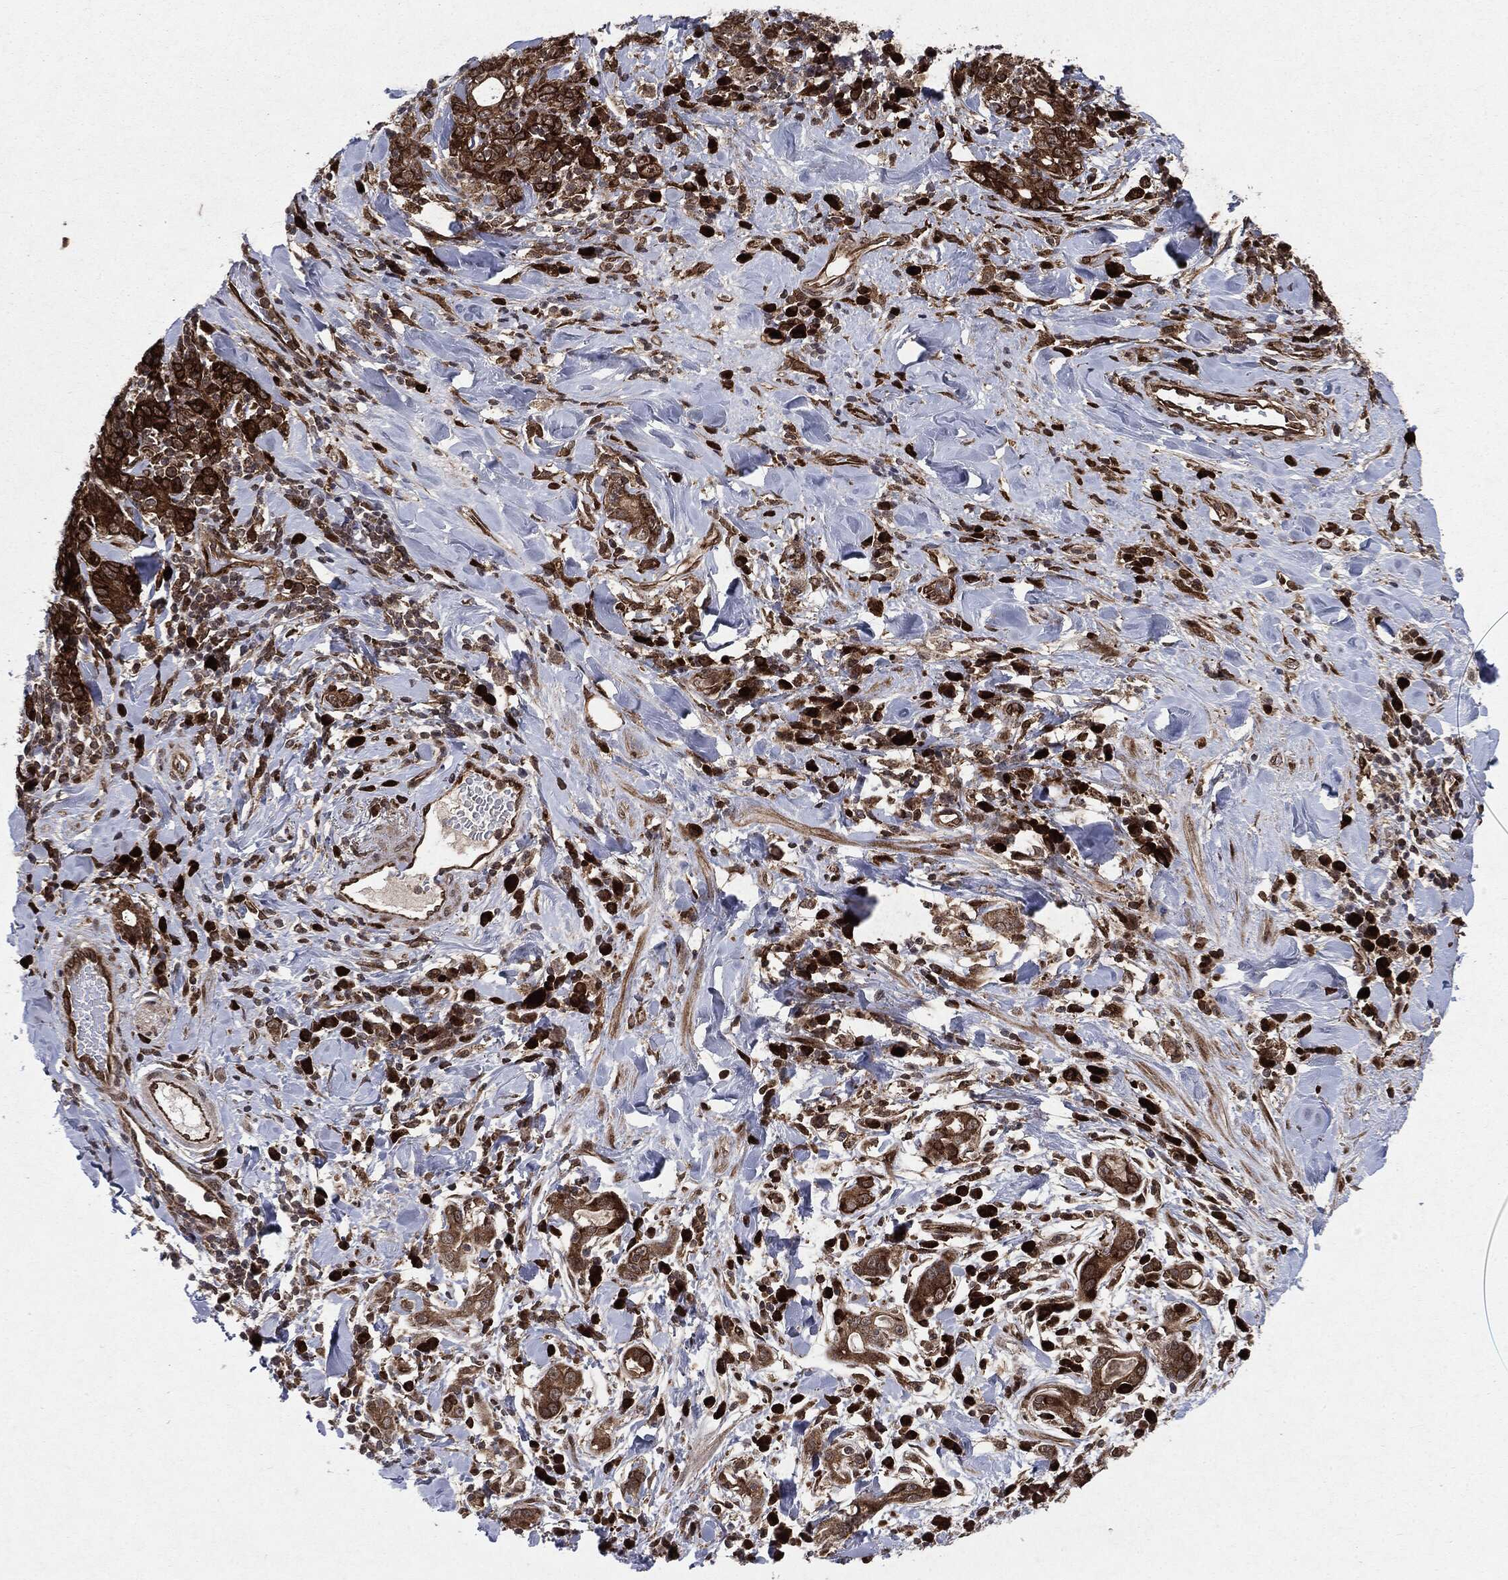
{"staining": {"intensity": "strong", "quantity": ">75%", "location": "cytoplasmic/membranous"}, "tissue": "stomach cancer", "cell_type": "Tumor cells", "image_type": "cancer", "snomed": [{"axis": "morphology", "description": "Adenocarcinoma, NOS"}, {"axis": "topography", "description": "Stomach"}], "caption": "Strong cytoplasmic/membranous protein positivity is present in about >75% of tumor cells in stomach cancer.", "gene": "OTUB1", "patient": {"sex": "male", "age": 79}}